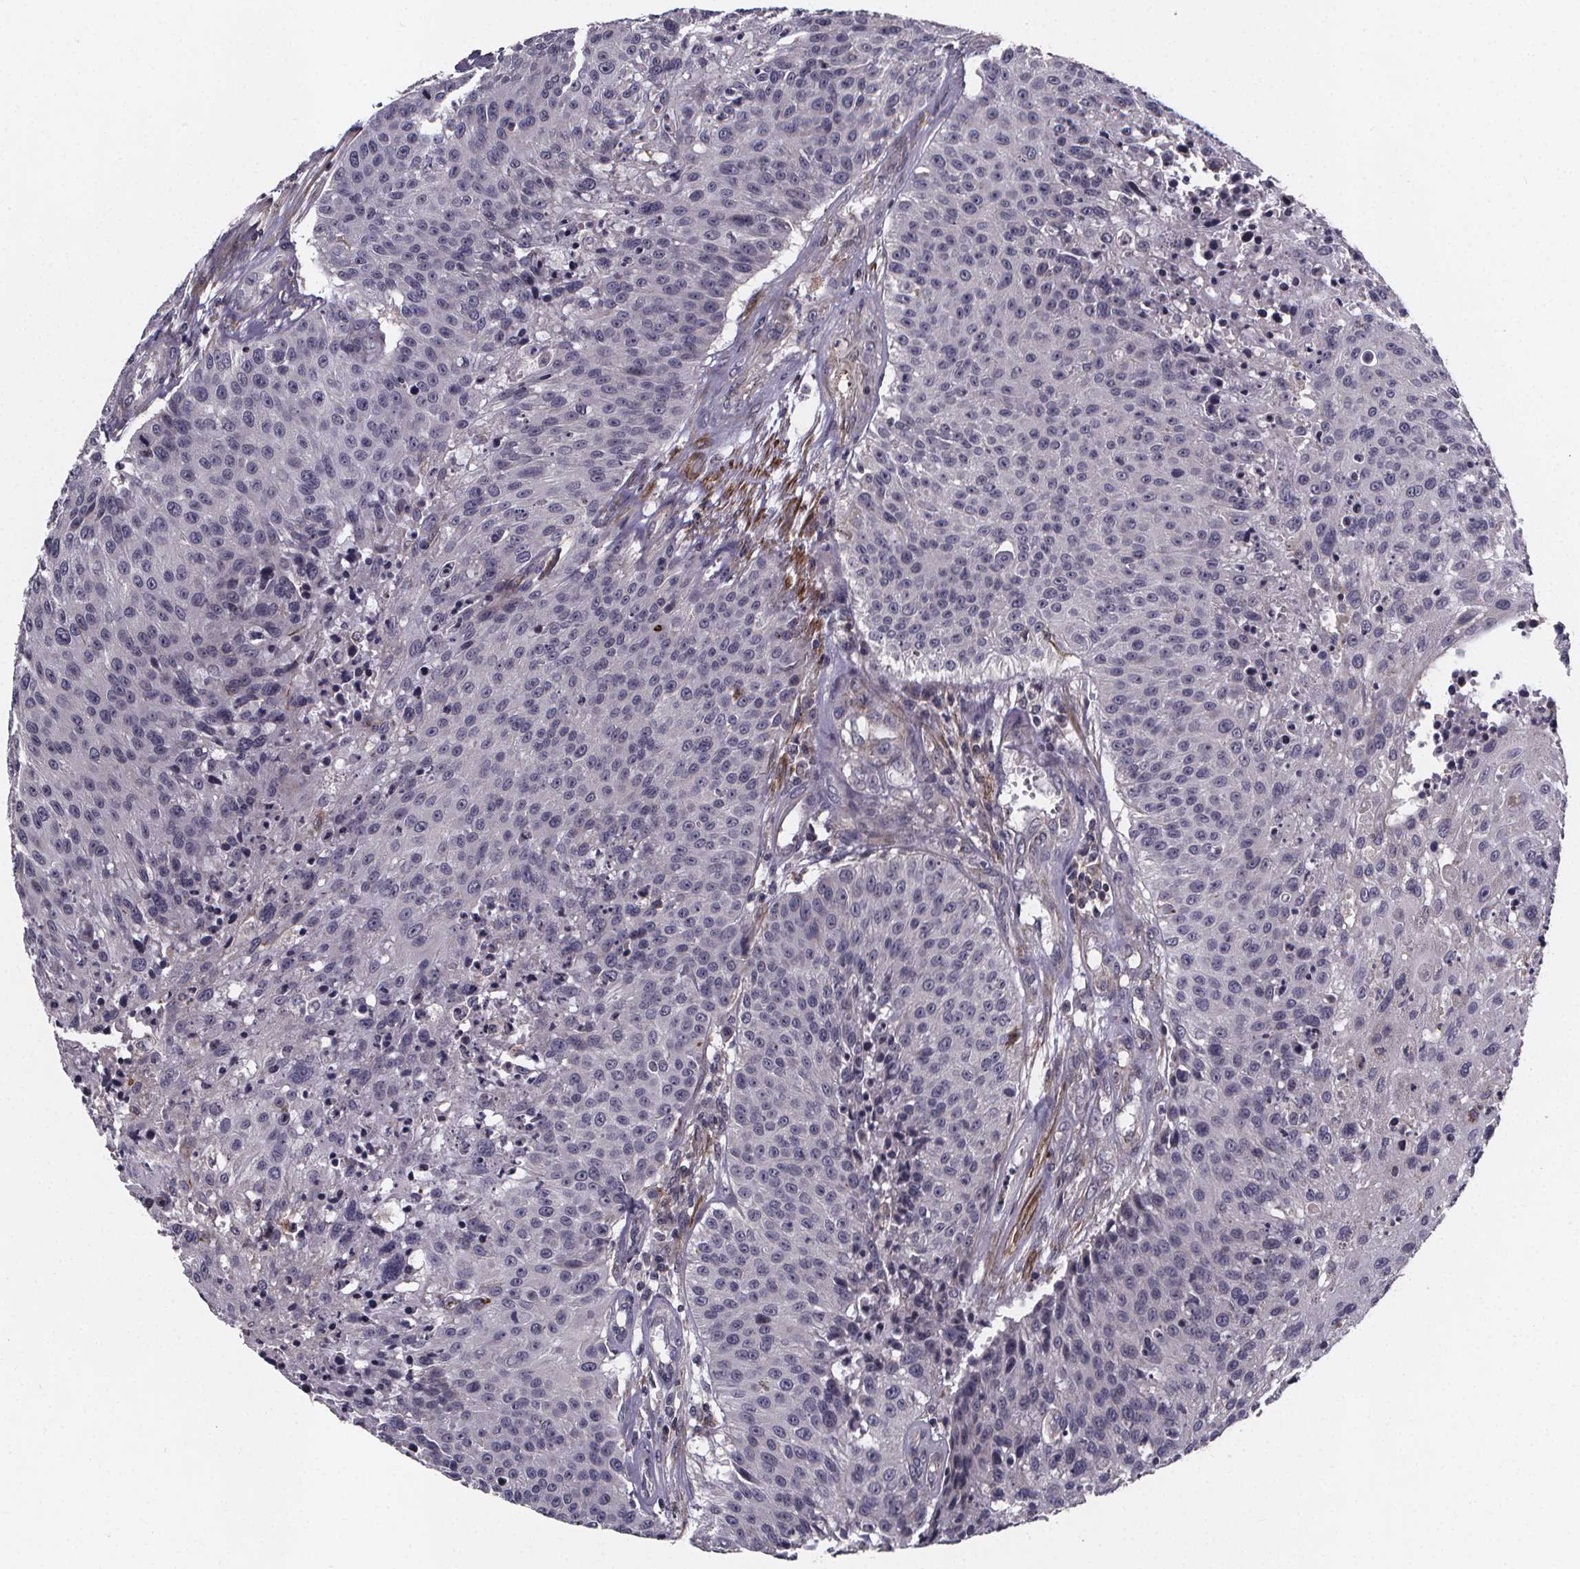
{"staining": {"intensity": "negative", "quantity": "none", "location": "none"}, "tissue": "urothelial cancer", "cell_type": "Tumor cells", "image_type": "cancer", "snomed": [{"axis": "morphology", "description": "Urothelial carcinoma, NOS"}, {"axis": "topography", "description": "Urinary bladder"}], "caption": "Immunohistochemistry of human transitional cell carcinoma demonstrates no staining in tumor cells.", "gene": "FBXW2", "patient": {"sex": "male", "age": 55}}